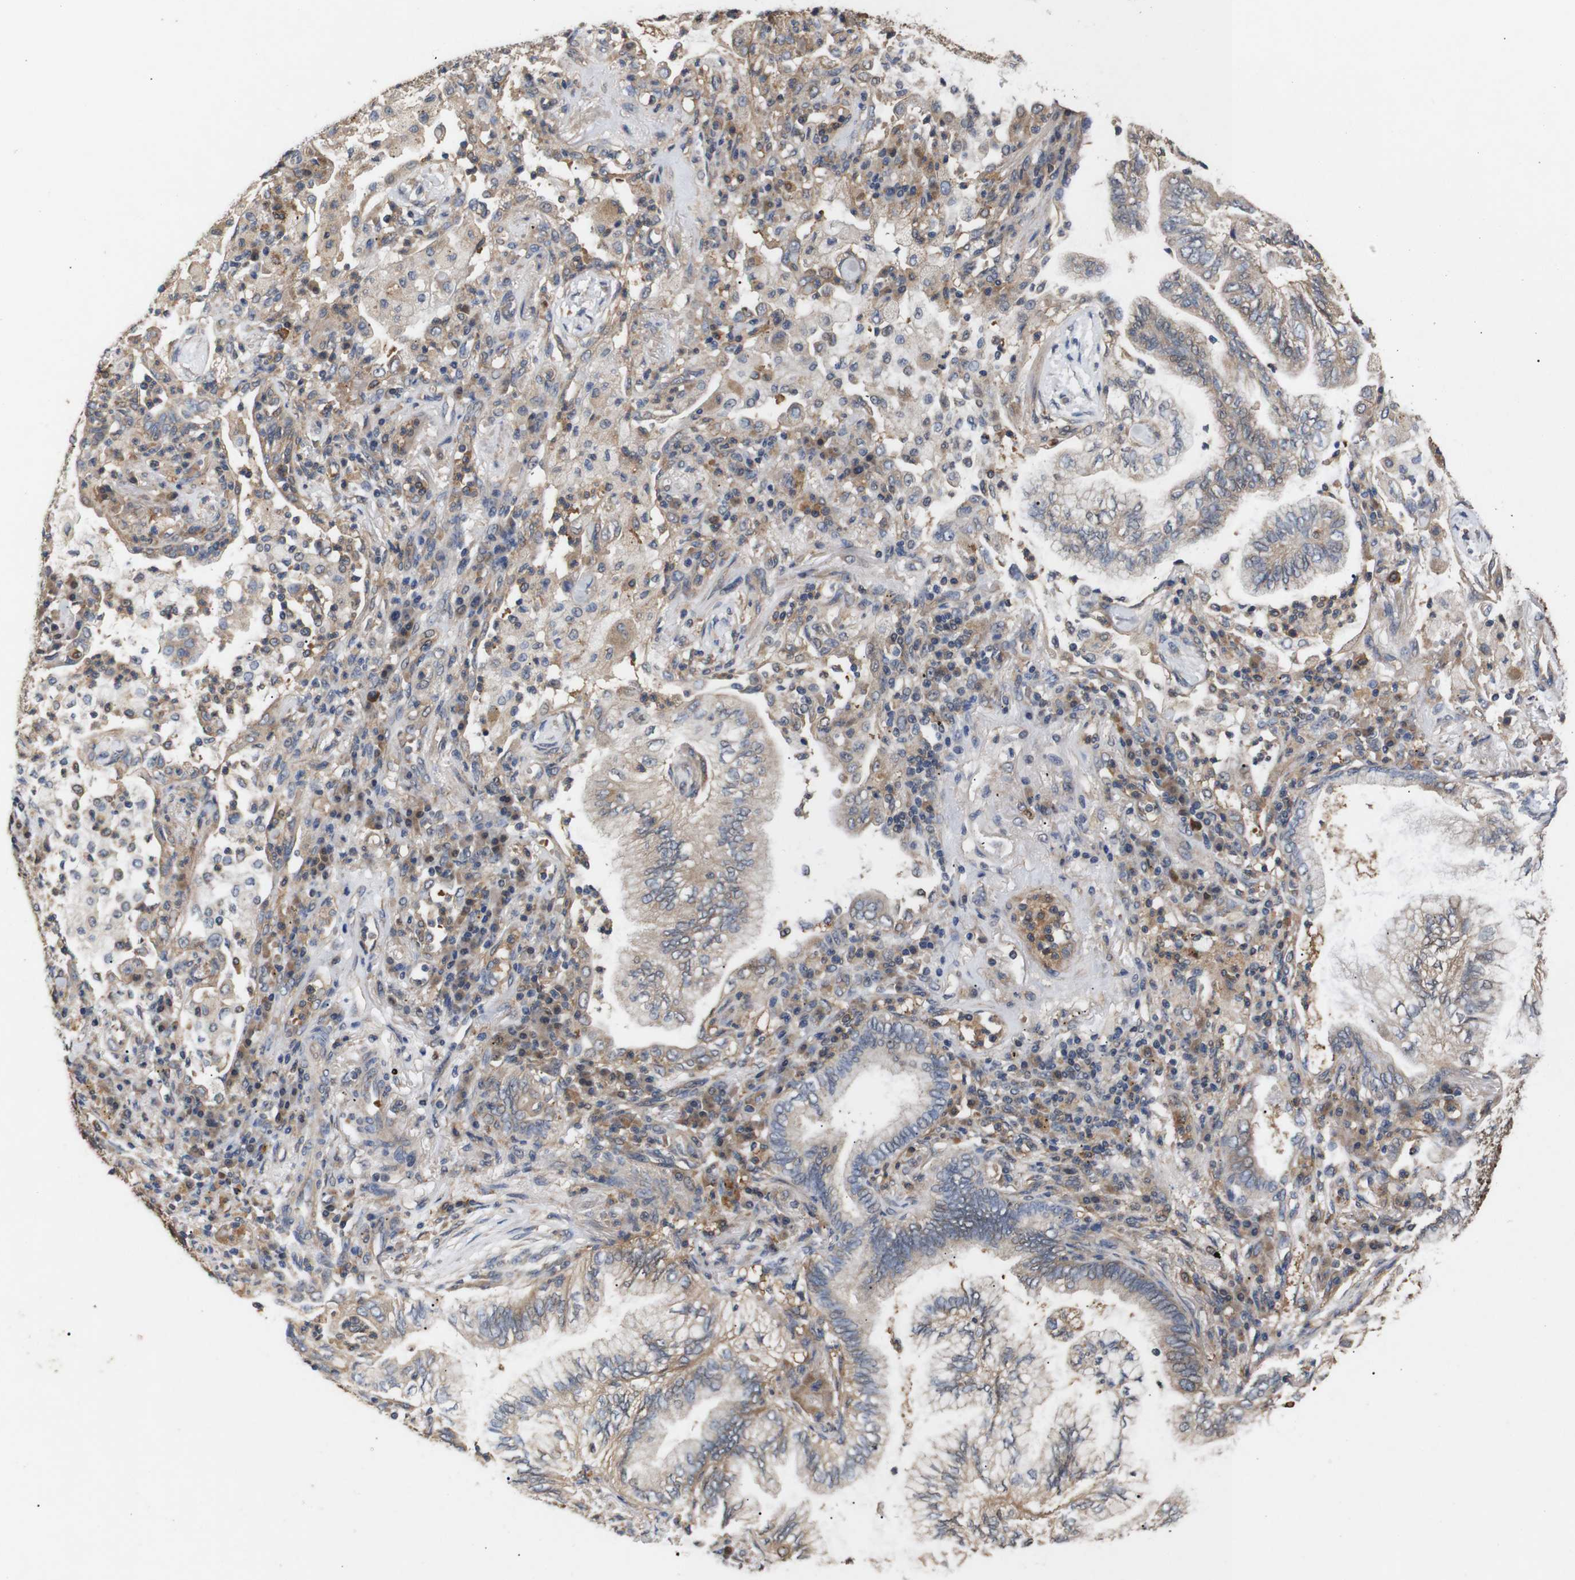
{"staining": {"intensity": "moderate", "quantity": "25%-75%", "location": "cytoplasmic/membranous"}, "tissue": "lung cancer", "cell_type": "Tumor cells", "image_type": "cancer", "snomed": [{"axis": "morphology", "description": "Normal tissue, NOS"}, {"axis": "morphology", "description": "Adenocarcinoma, NOS"}, {"axis": "topography", "description": "Bronchus"}, {"axis": "topography", "description": "Lung"}], "caption": "Human adenocarcinoma (lung) stained for a protein (brown) demonstrates moderate cytoplasmic/membranous positive expression in approximately 25%-75% of tumor cells.", "gene": "DDR1", "patient": {"sex": "female", "age": 70}}